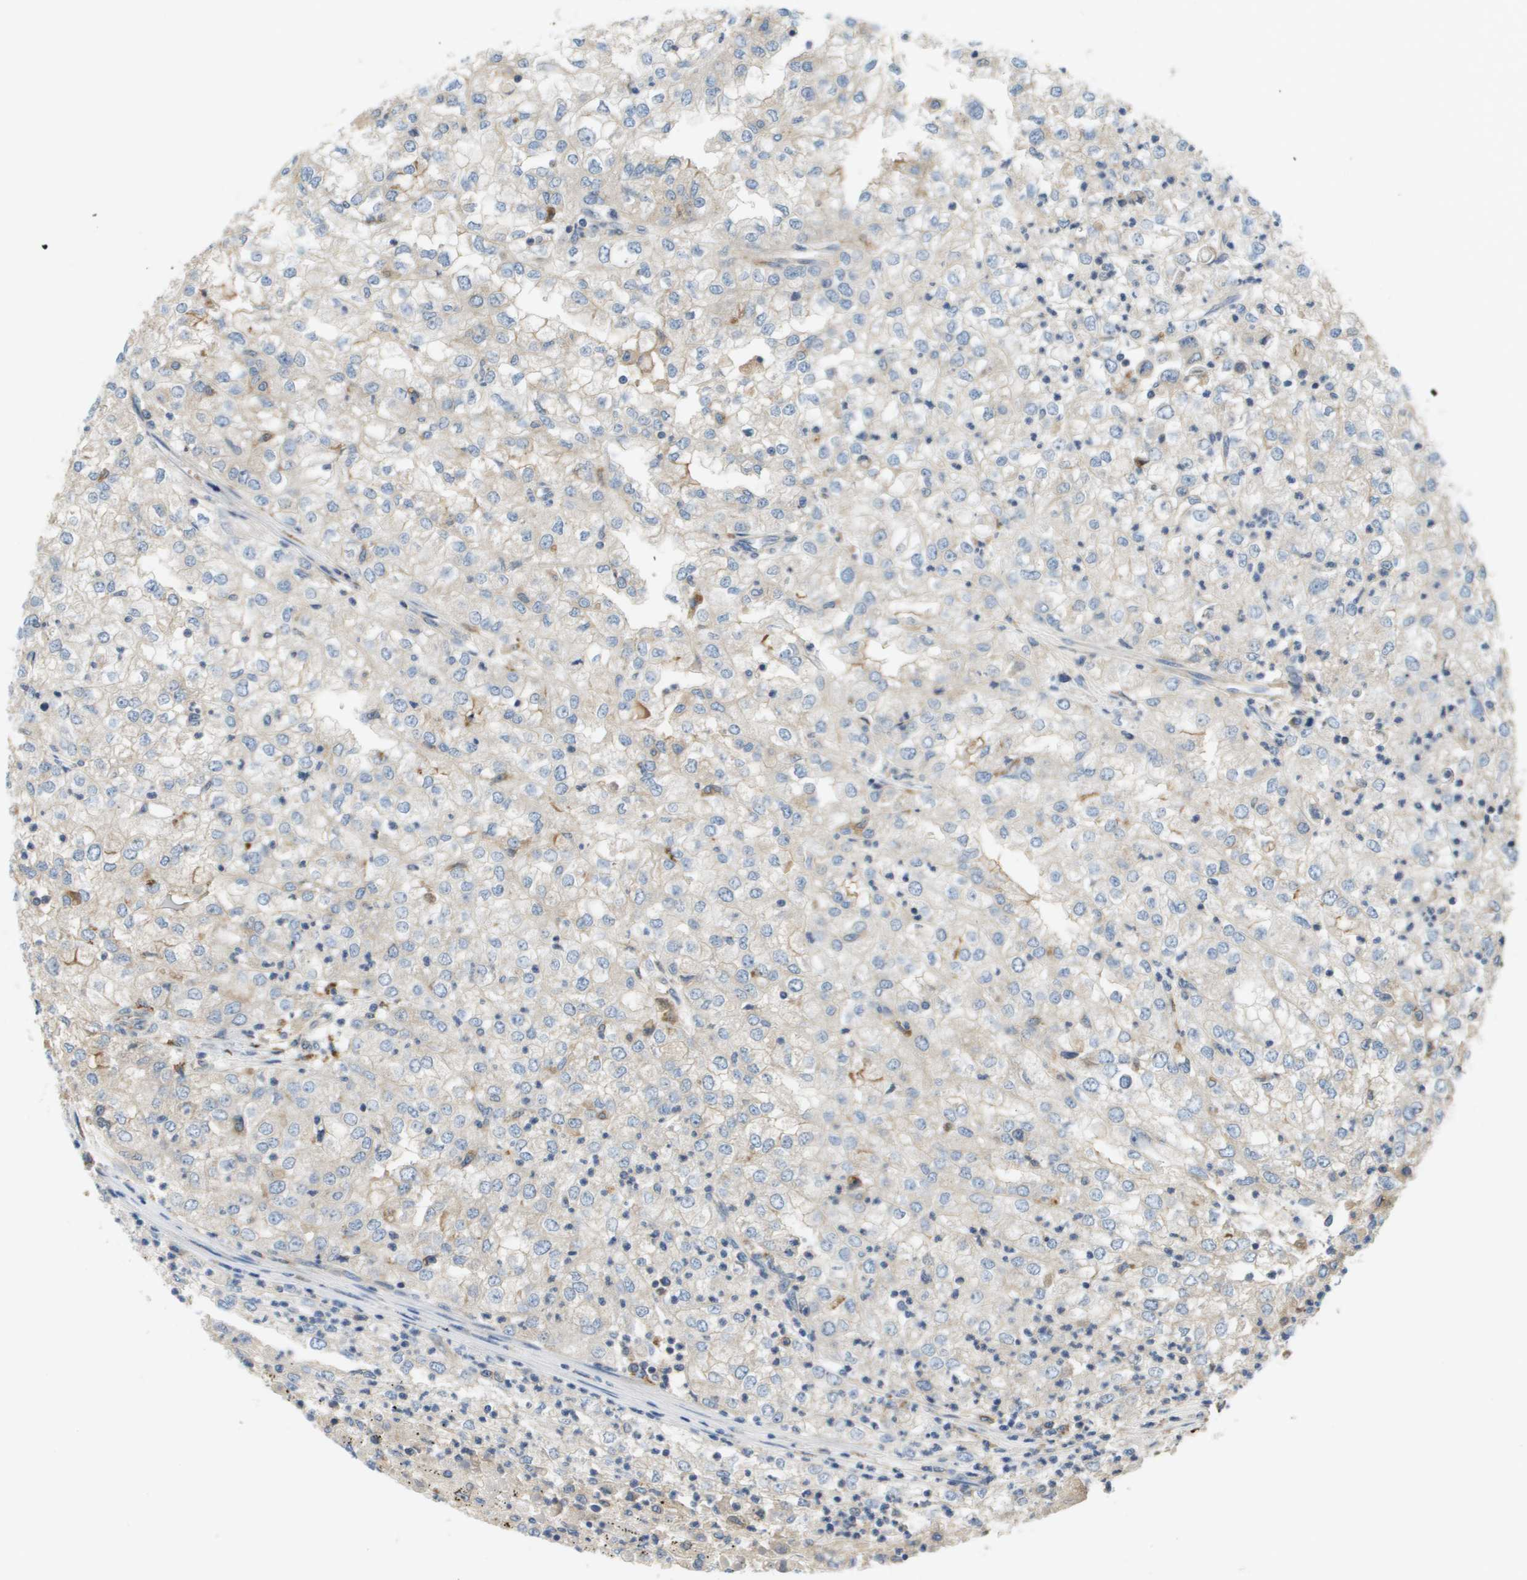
{"staining": {"intensity": "negative", "quantity": "none", "location": "none"}, "tissue": "renal cancer", "cell_type": "Tumor cells", "image_type": "cancer", "snomed": [{"axis": "morphology", "description": "Adenocarcinoma, NOS"}, {"axis": "topography", "description": "Kidney"}], "caption": "Human renal adenocarcinoma stained for a protein using immunohistochemistry (IHC) demonstrates no expression in tumor cells.", "gene": "SLC25A20", "patient": {"sex": "female", "age": 54}}